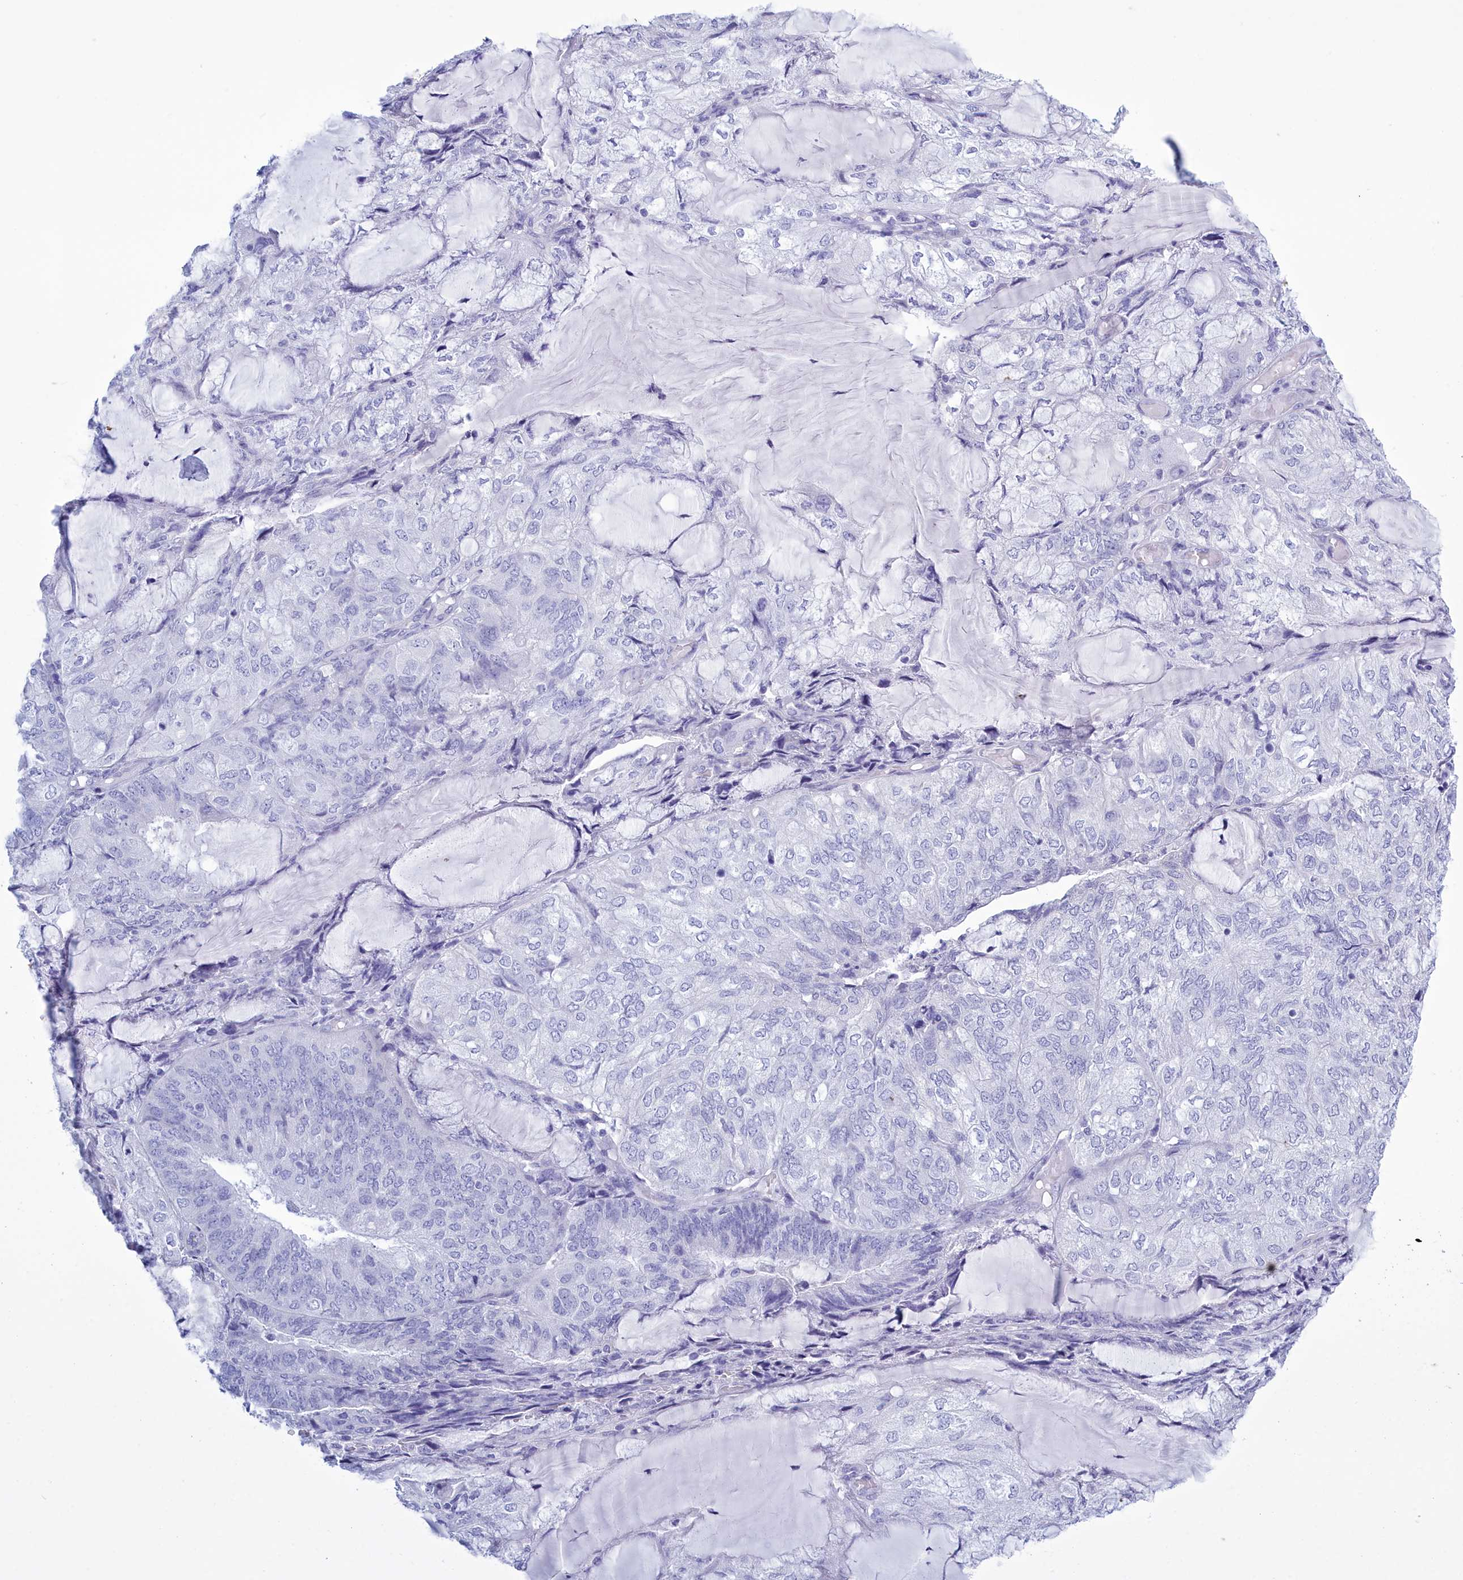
{"staining": {"intensity": "negative", "quantity": "none", "location": "none"}, "tissue": "endometrial cancer", "cell_type": "Tumor cells", "image_type": "cancer", "snomed": [{"axis": "morphology", "description": "Adenocarcinoma, NOS"}, {"axis": "topography", "description": "Endometrium"}], "caption": "Immunohistochemical staining of human endometrial cancer demonstrates no significant expression in tumor cells. (DAB (3,3'-diaminobenzidine) immunohistochemistry (IHC) with hematoxylin counter stain).", "gene": "TMEM97", "patient": {"sex": "female", "age": 81}}